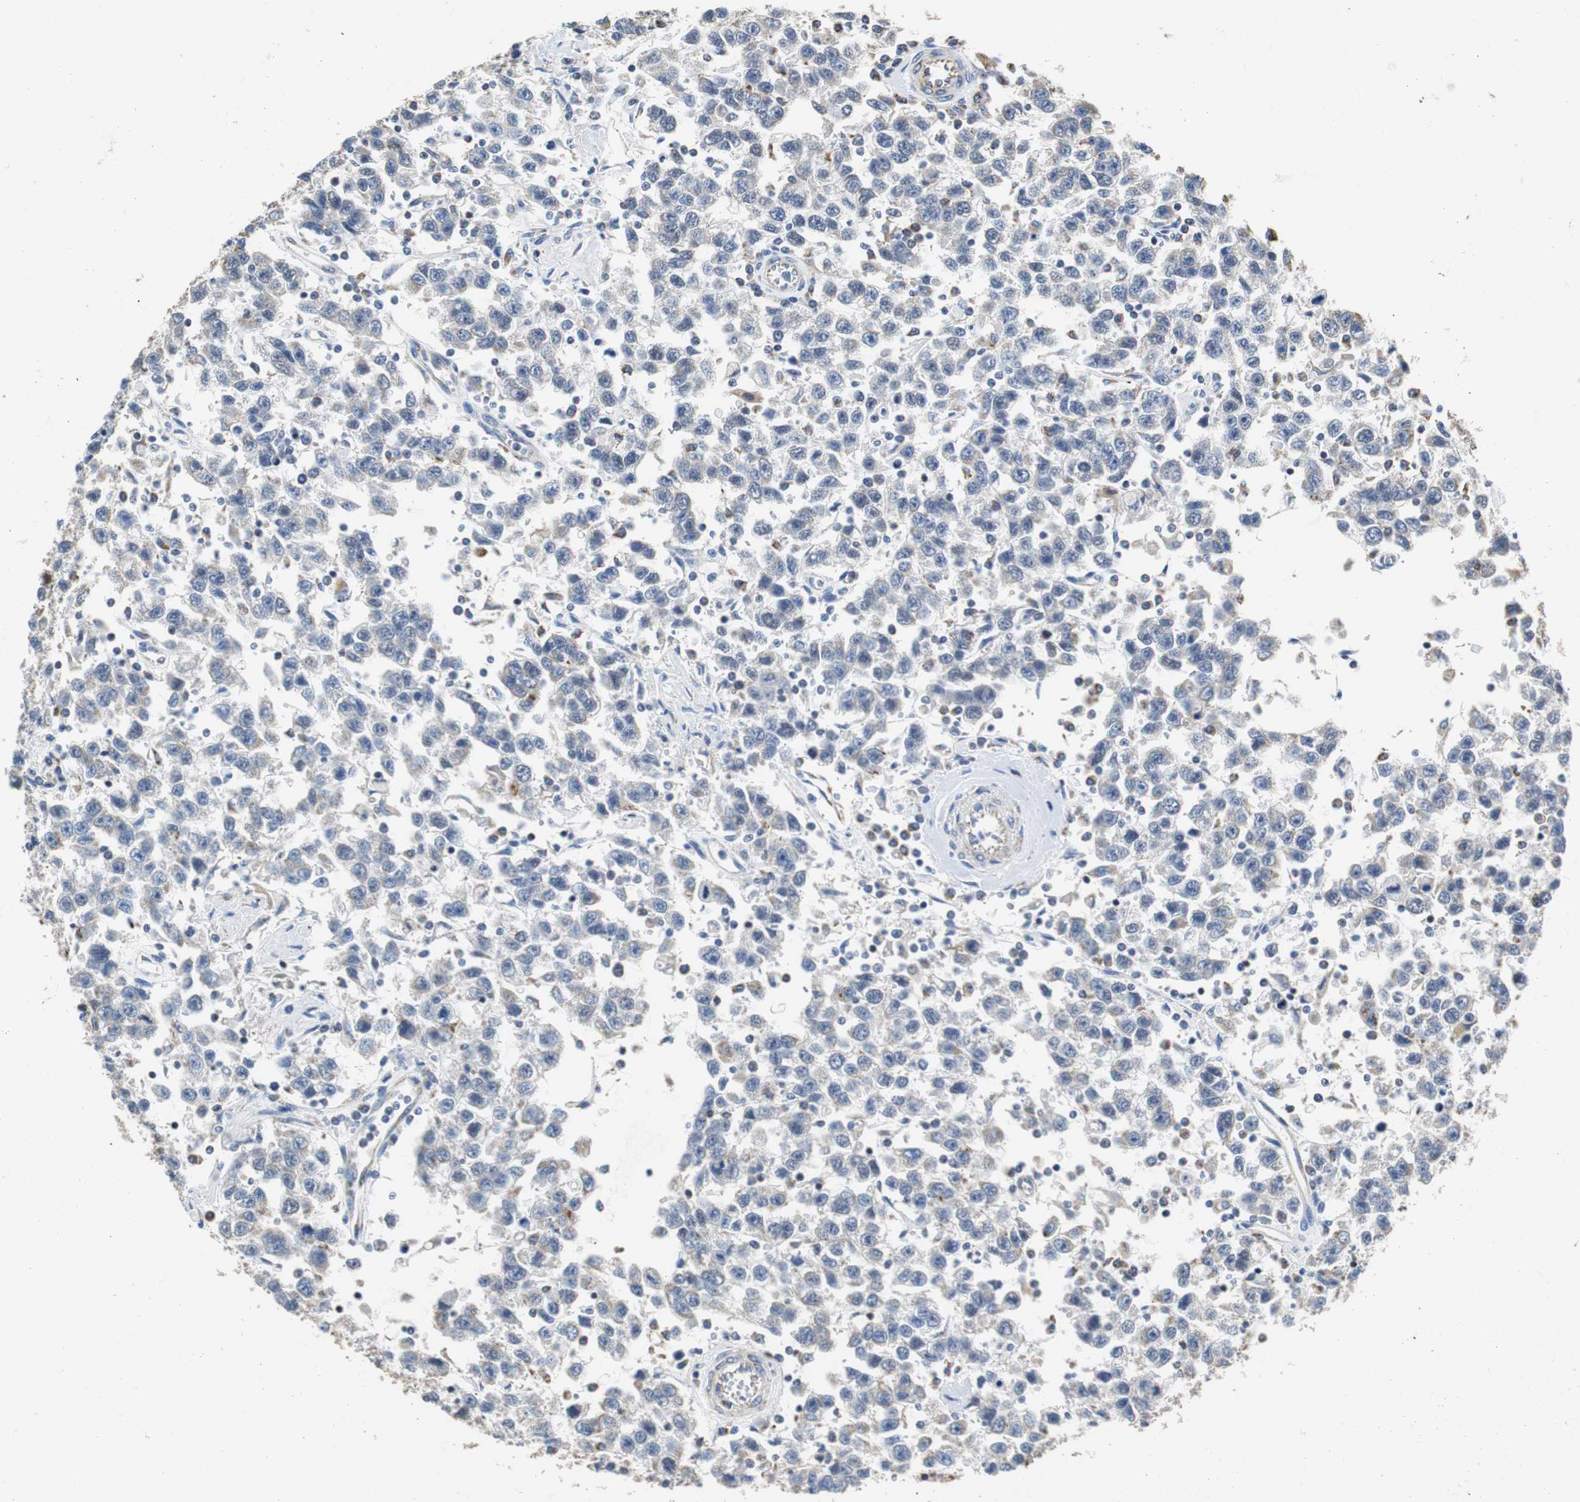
{"staining": {"intensity": "negative", "quantity": "none", "location": "none"}, "tissue": "testis cancer", "cell_type": "Tumor cells", "image_type": "cancer", "snomed": [{"axis": "morphology", "description": "Seminoma, NOS"}, {"axis": "topography", "description": "Testis"}], "caption": "A high-resolution micrograph shows immunohistochemistry staining of testis seminoma, which demonstrates no significant expression in tumor cells.", "gene": "PCK1", "patient": {"sex": "male", "age": 41}}